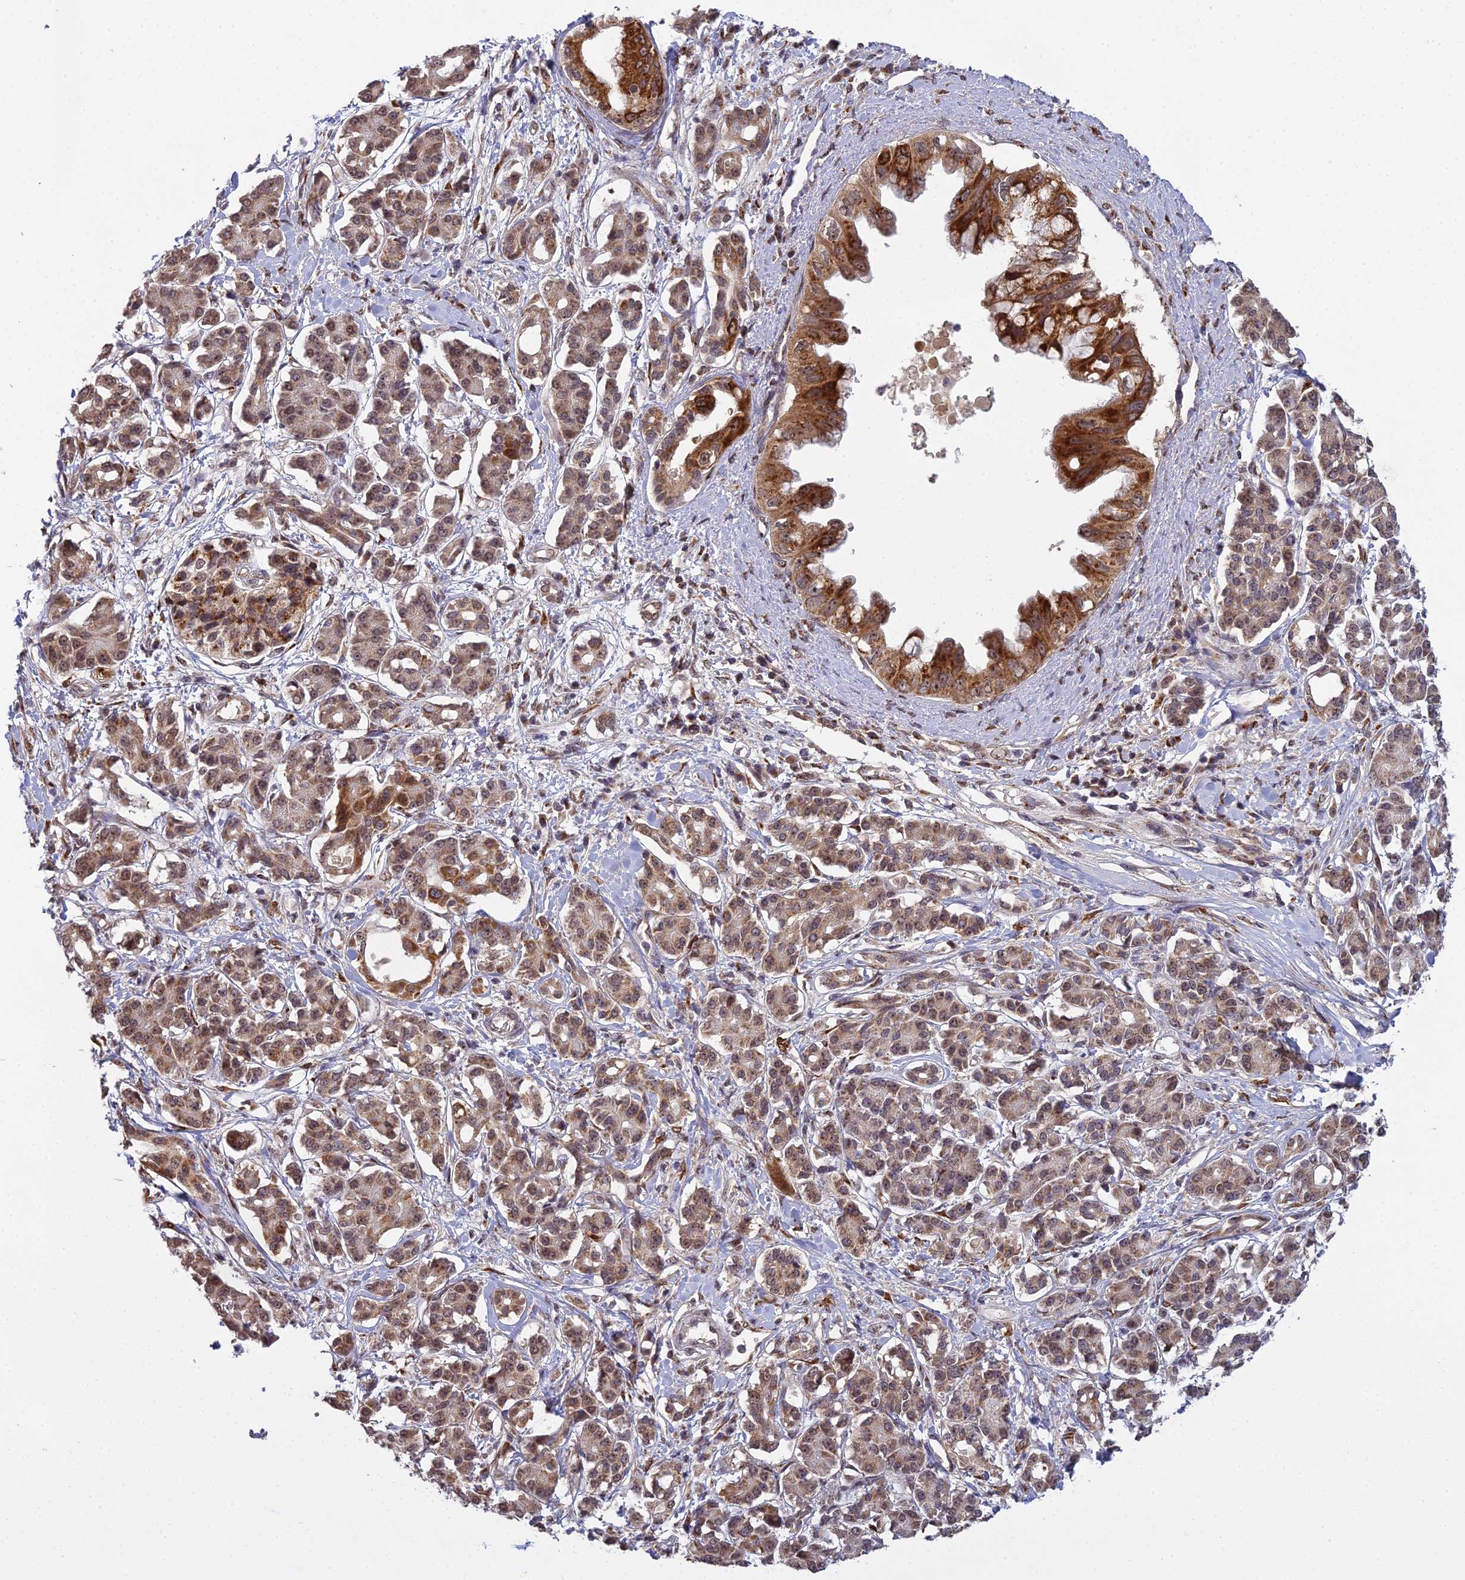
{"staining": {"intensity": "moderate", "quantity": ">75%", "location": "cytoplasmic/membranous,nuclear"}, "tissue": "pancreatic cancer", "cell_type": "Tumor cells", "image_type": "cancer", "snomed": [{"axis": "morphology", "description": "Adenocarcinoma, NOS"}, {"axis": "topography", "description": "Pancreas"}], "caption": "There is medium levels of moderate cytoplasmic/membranous and nuclear positivity in tumor cells of pancreatic cancer (adenocarcinoma), as demonstrated by immunohistochemical staining (brown color).", "gene": "MEOX1", "patient": {"sex": "female", "age": 56}}